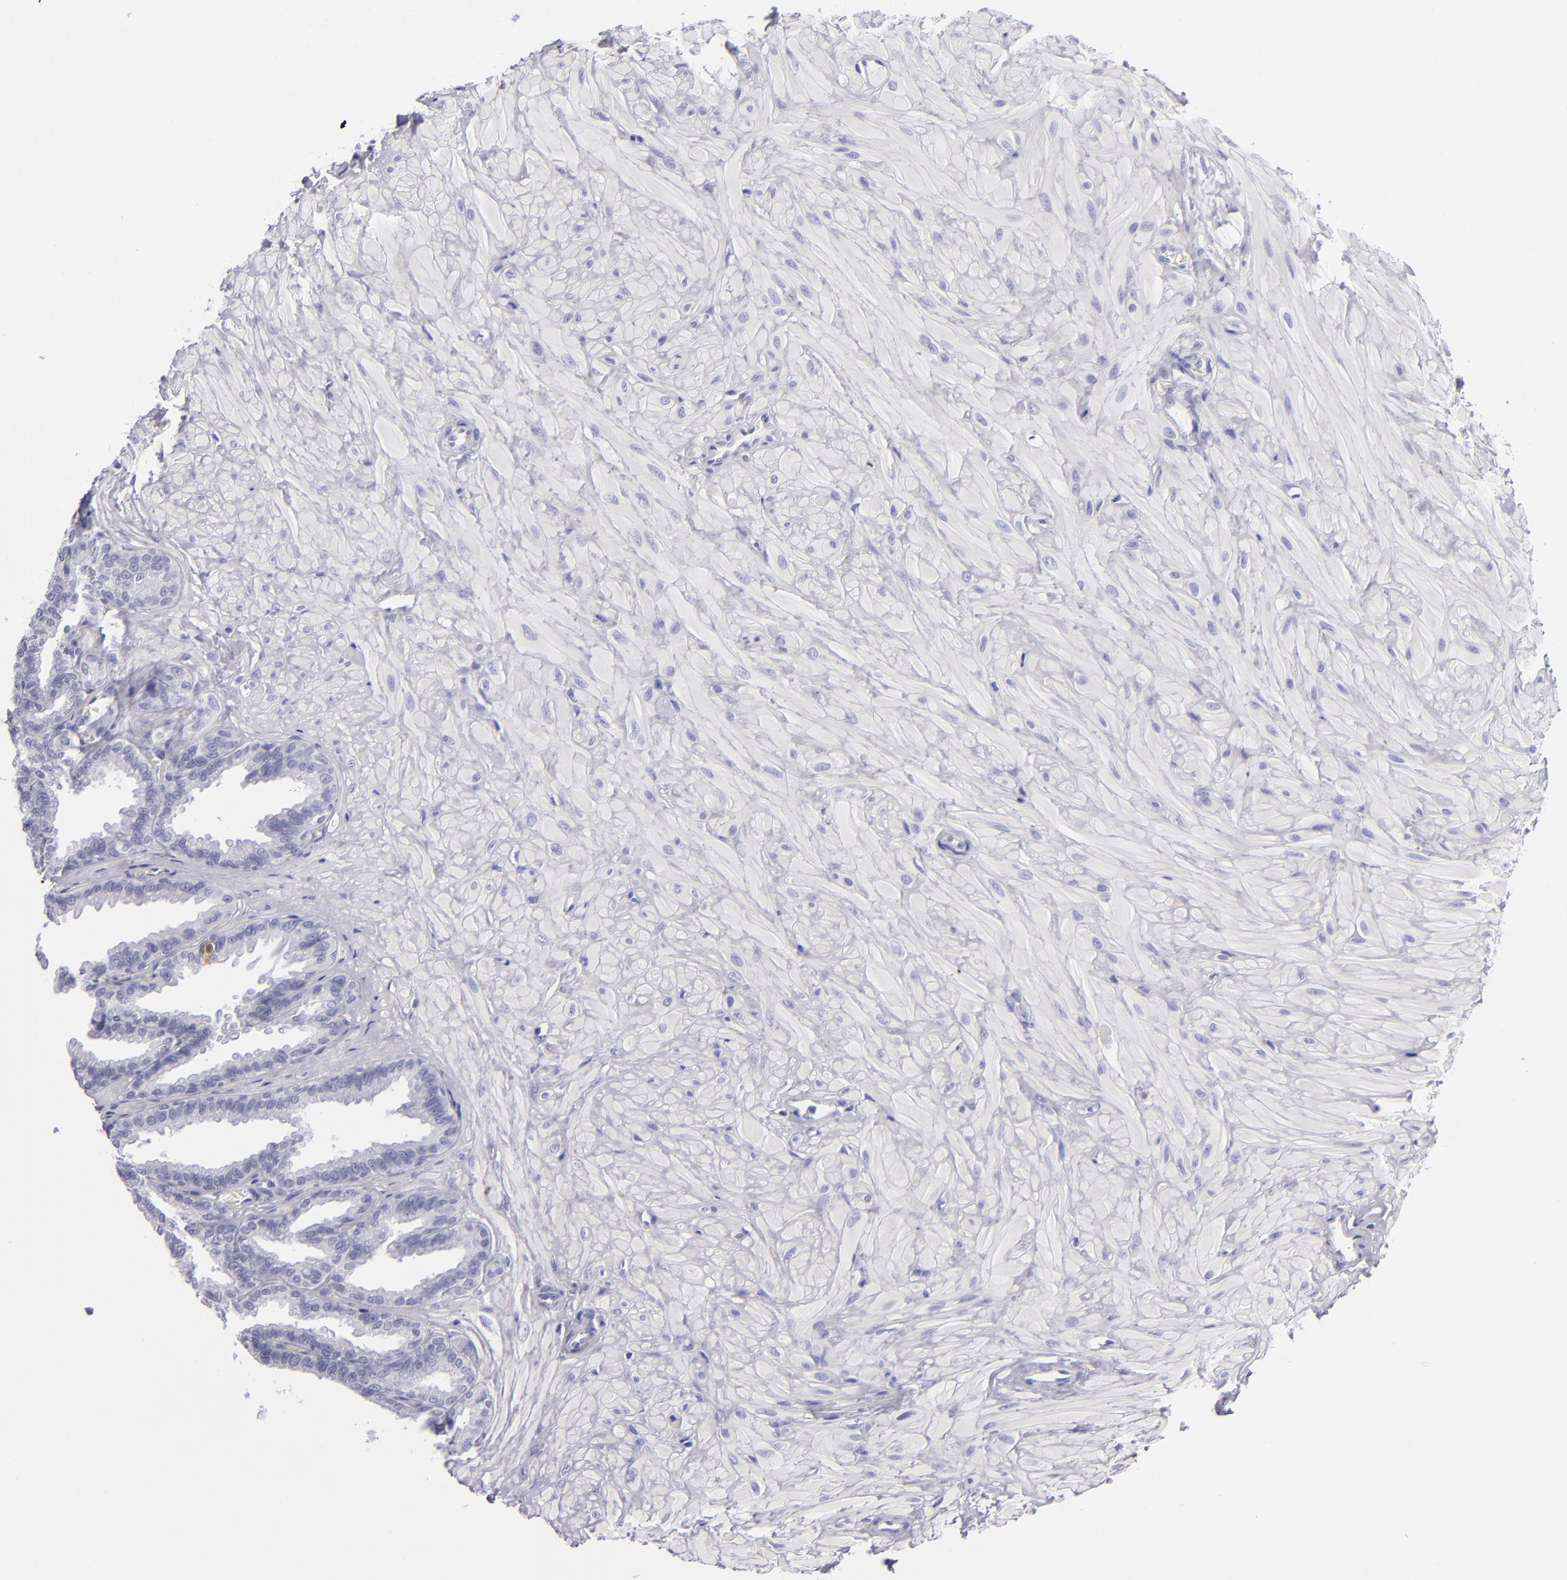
{"staining": {"intensity": "negative", "quantity": "none", "location": "none"}, "tissue": "seminal vesicle", "cell_type": "Glandular cells", "image_type": "normal", "snomed": [{"axis": "morphology", "description": "Normal tissue, NOS"}, {"axis": "topography", "description": "Seminal veicle"}], "caption": "Glandular cells show no significant protein positivity in unremarkable seminal vesicle. (DAB IHC visualized using brightfield microscopy, high magnification).", "gene": "PVALB", "patient": {"sex": "male", "age": 26}}